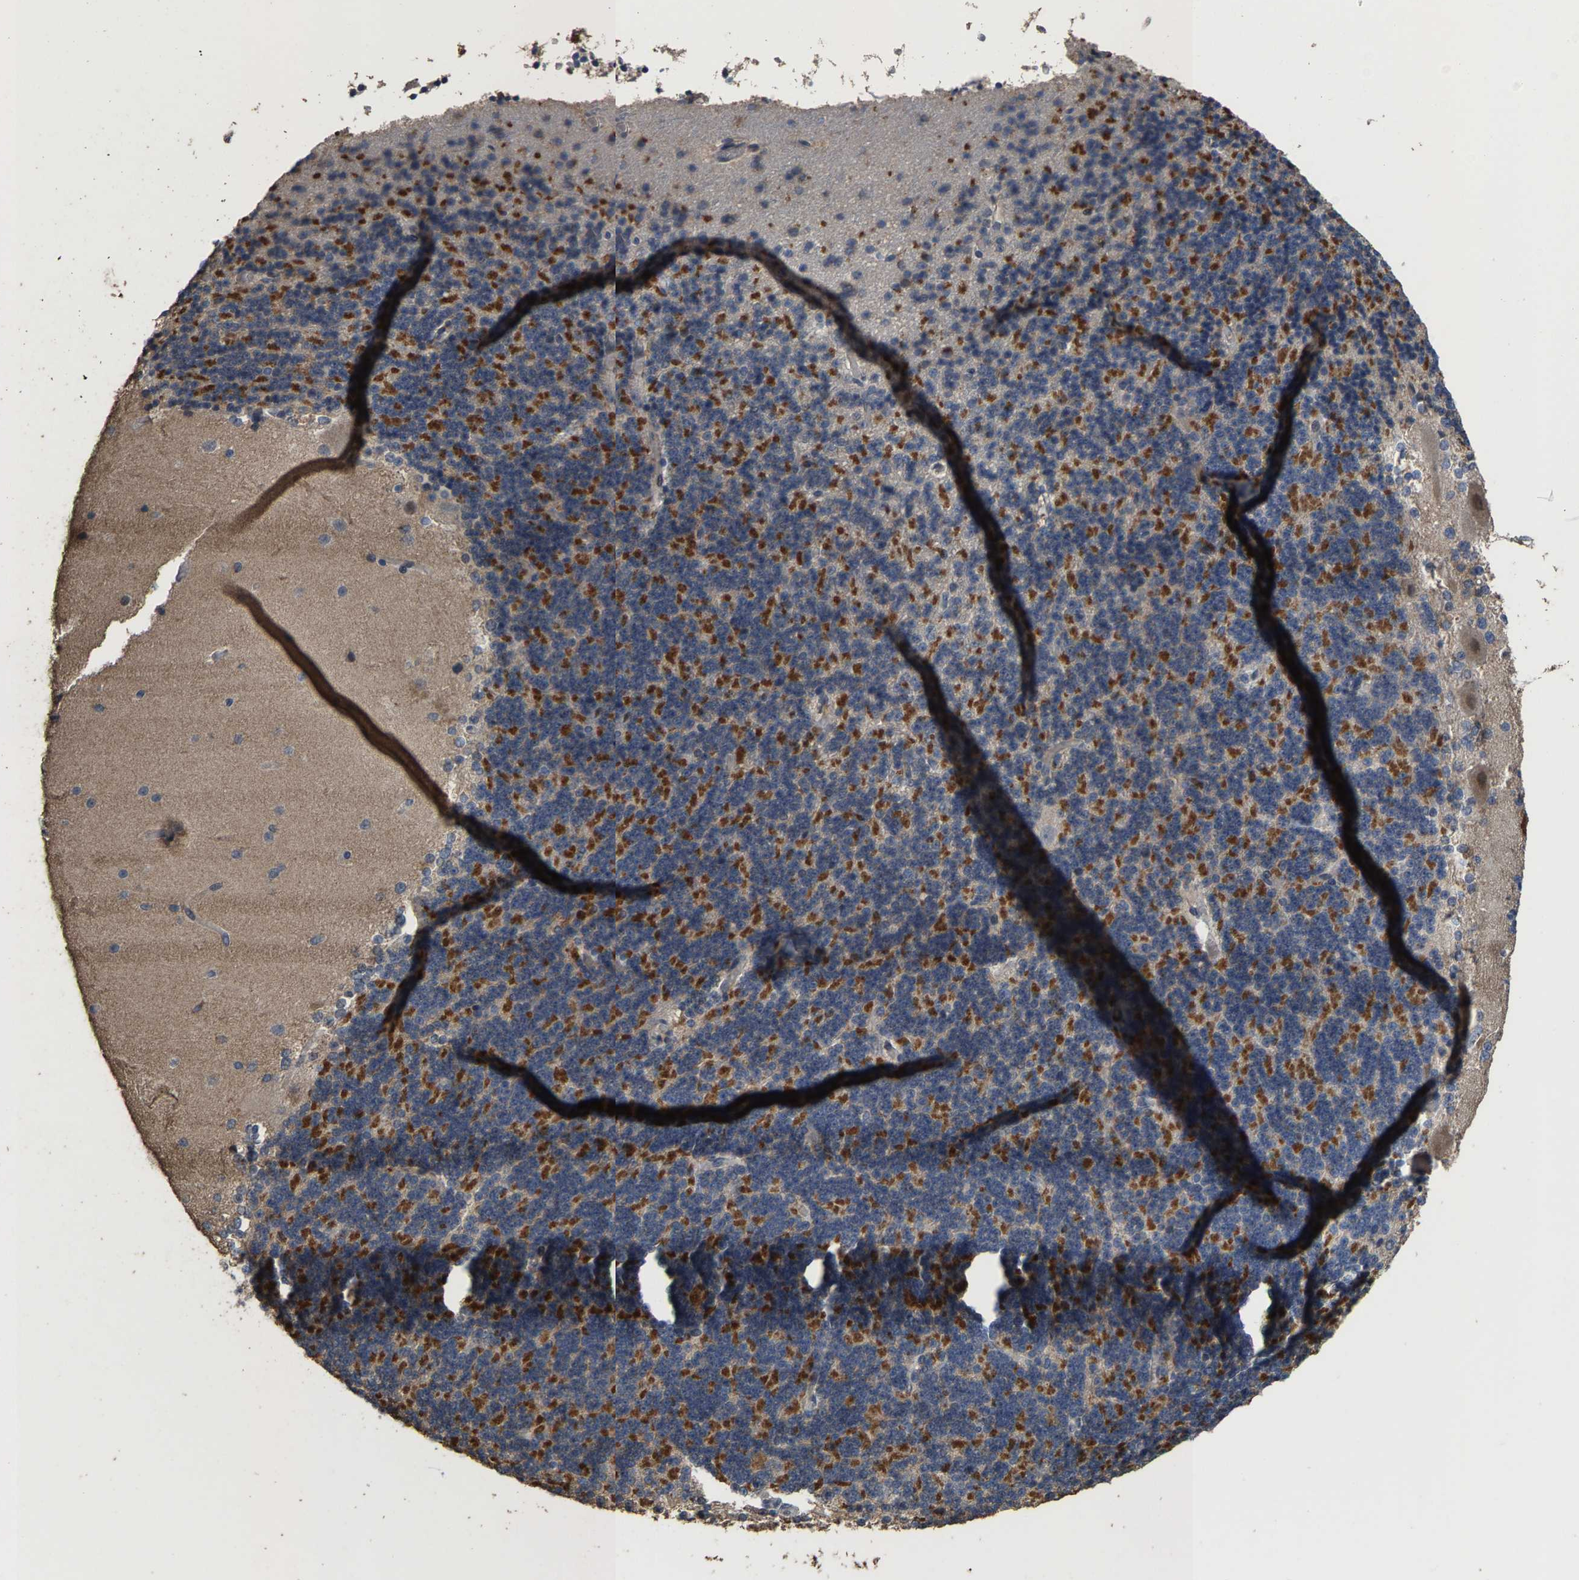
{"staining": {"intensity": "moderate", "quantity": "<25%", "location": "cytoplasmic/membranous"}, "tissue": "cerebellum", "cell_type": "Cells in granular layer", "image_type": "normal", "snomed": [{"axis": "morphology", "description": "Normal tissue, NOS"}, {"axis": "topography", "description": "Cerebellum"}], "caption": "Unremarkable cerebellum was stained to show a protein in brown. There is low levels of moderate cytoplasmic/membranous positivity in about <25% of cells in granular layer.", "gene": "TDRKH", "patient": {"sex": "female", "age": 19}}